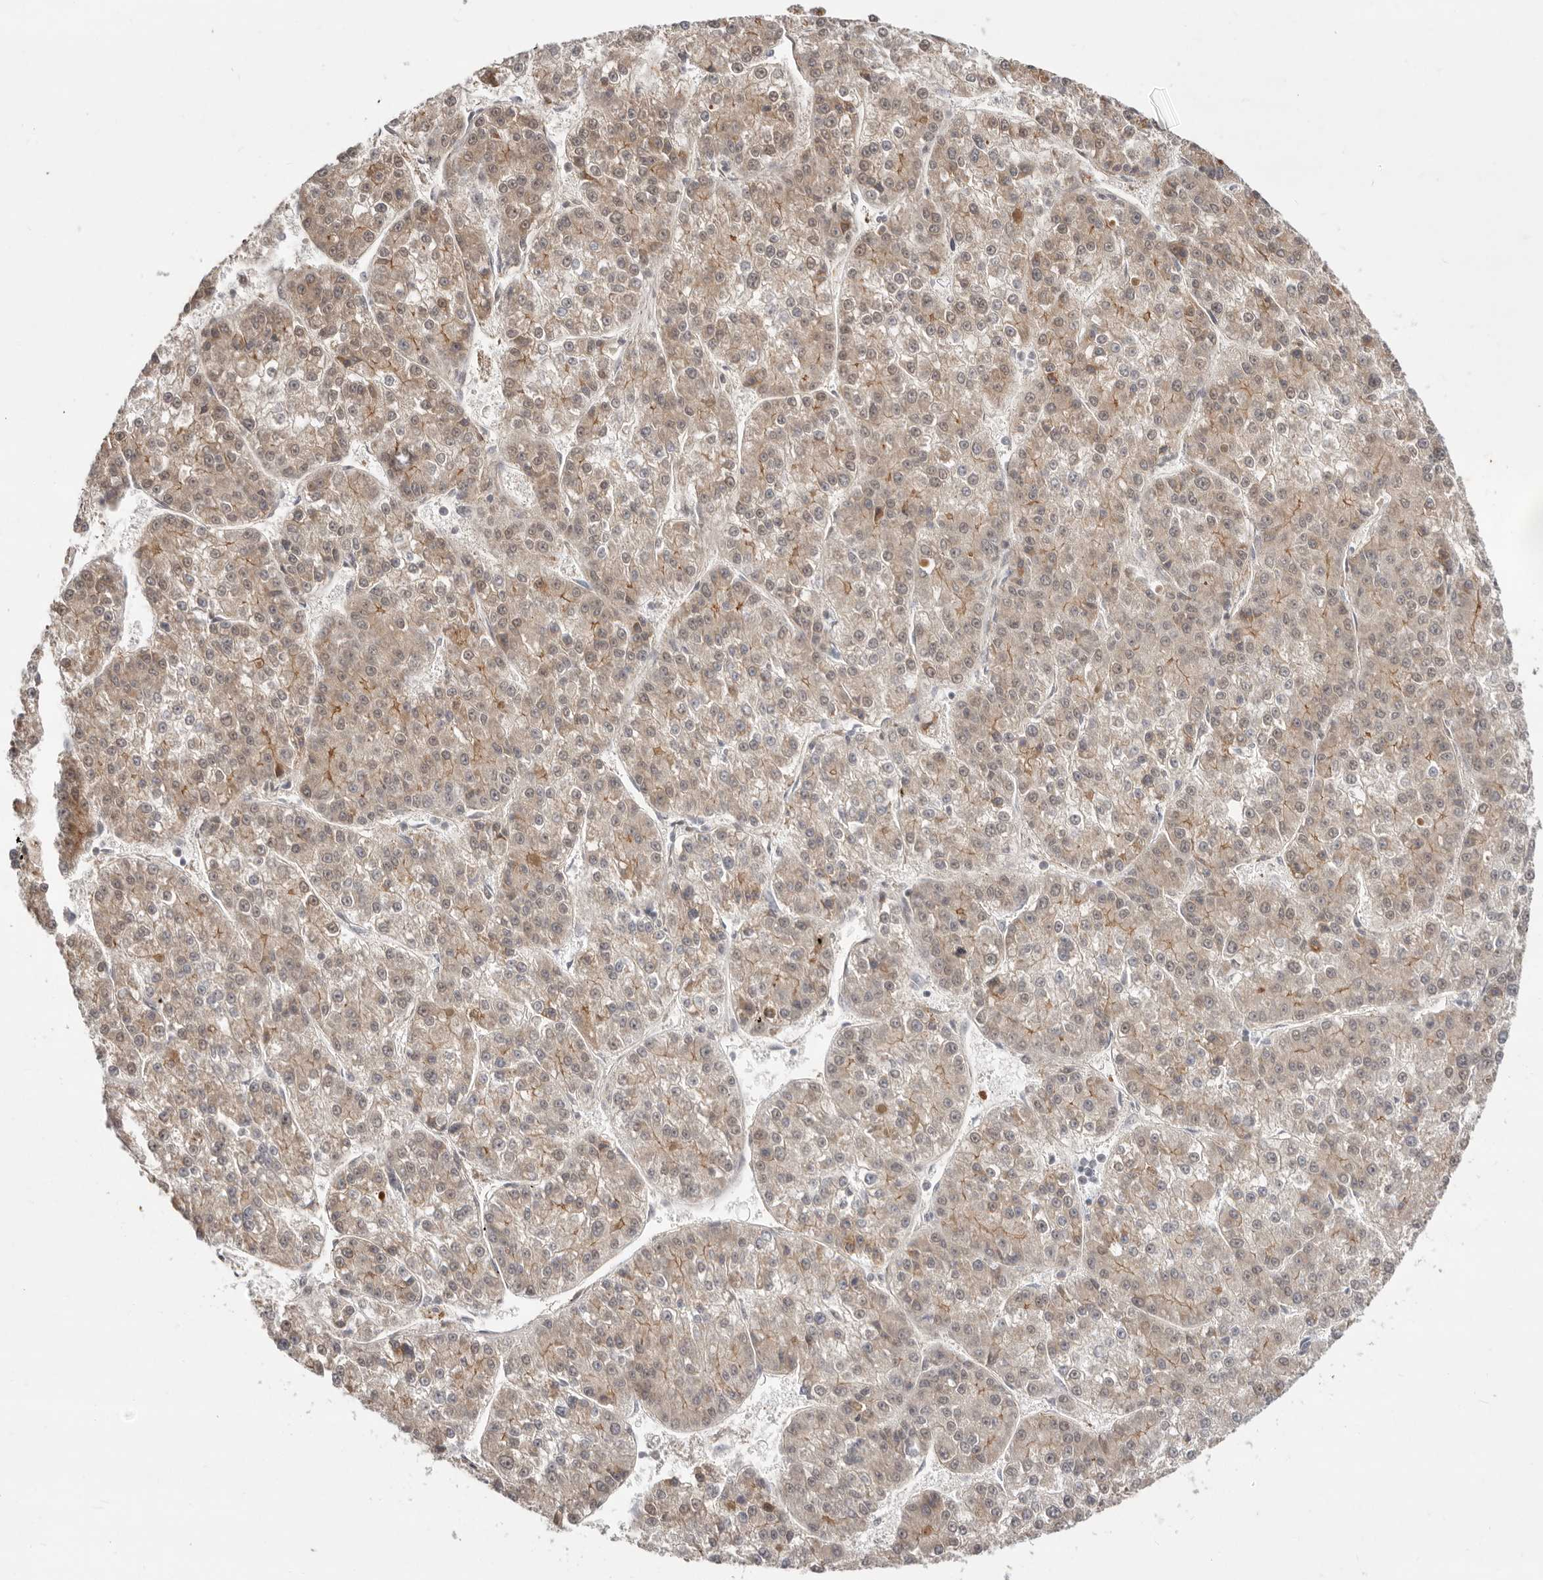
{"staining": {"intensity": "weak", "quantity": "25%-75%", "location": "cytoplasmic/membranous"}, "tissue": "liver cancer", "cell_type": "Tumor cells", "image_type": "cancer", "snomed": [{"axis": "morphology", "description": "Carcinoma, Hepatocellular, NOS"}, {"axis": "topography", "description": "Liver"}], "caption": "Immunohistochemical staining of liver cancer (hepatocellular carcinoma) reveals weak cytoplasmic/membranous protein expression in approximately 25%-75% of tumor cells.", "gene": "SZT2", "patient": {"sex": "female", "age": 73}}